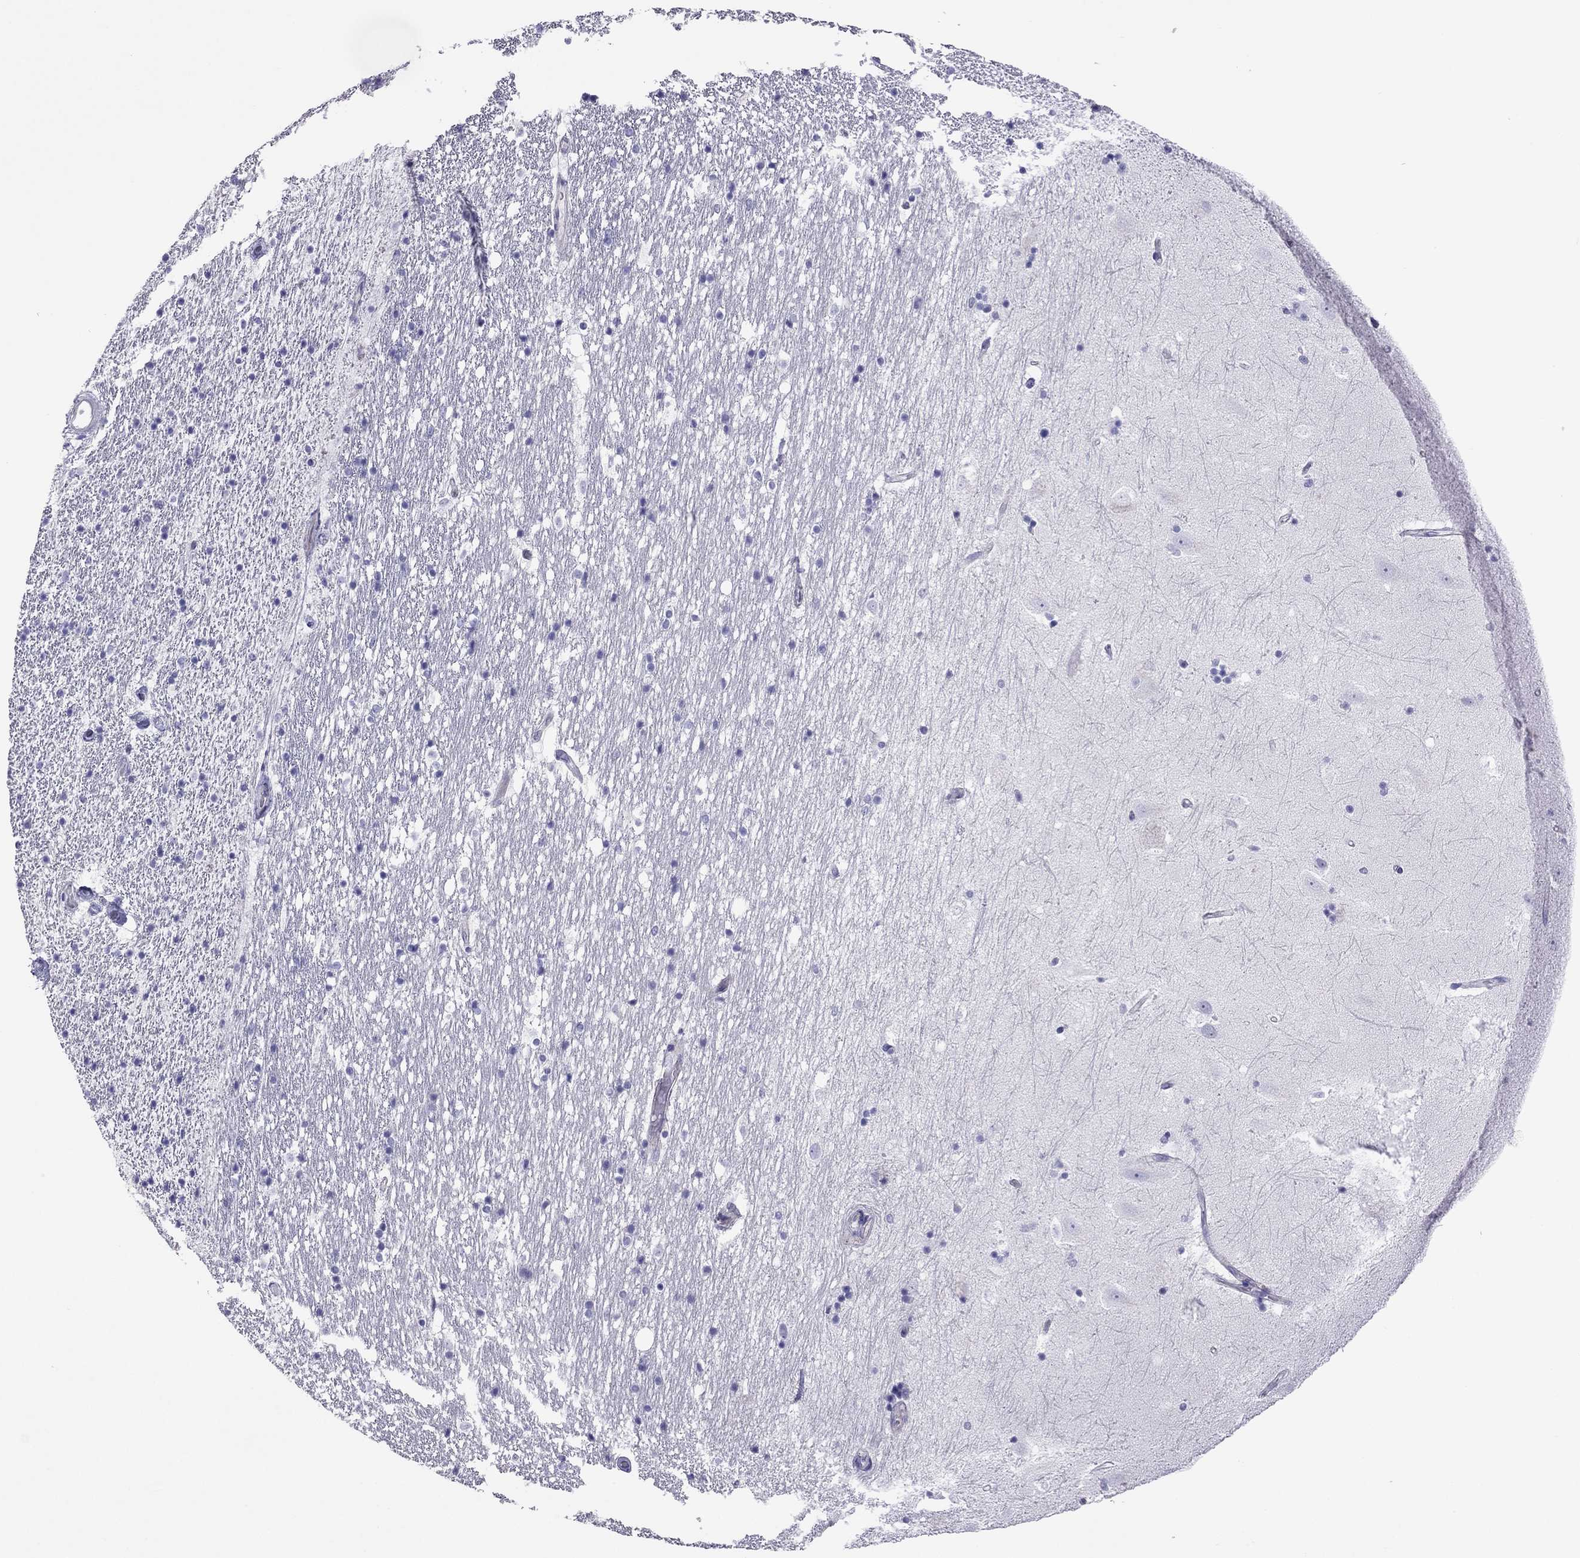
{"staining": {"intensity": "negative", "quantity": "none", "location": "none"}, "tissue": "hippocampus", "cell_type": "Glial cells", "image_type": "normal", "snomed": [{"axis": "morphology", "description": "Normal tissue, NOS"}, {"axis": "topography", "description": "Hippocampus"}], "caption": "A high-resolution histopathology image shows immunohistochemistry (IHC) staining of unremarkable hippocampus, which displays no significant positivity in glial cells.", "gene": "MYL11", "patient": {"sex": "male", "age": 49}}